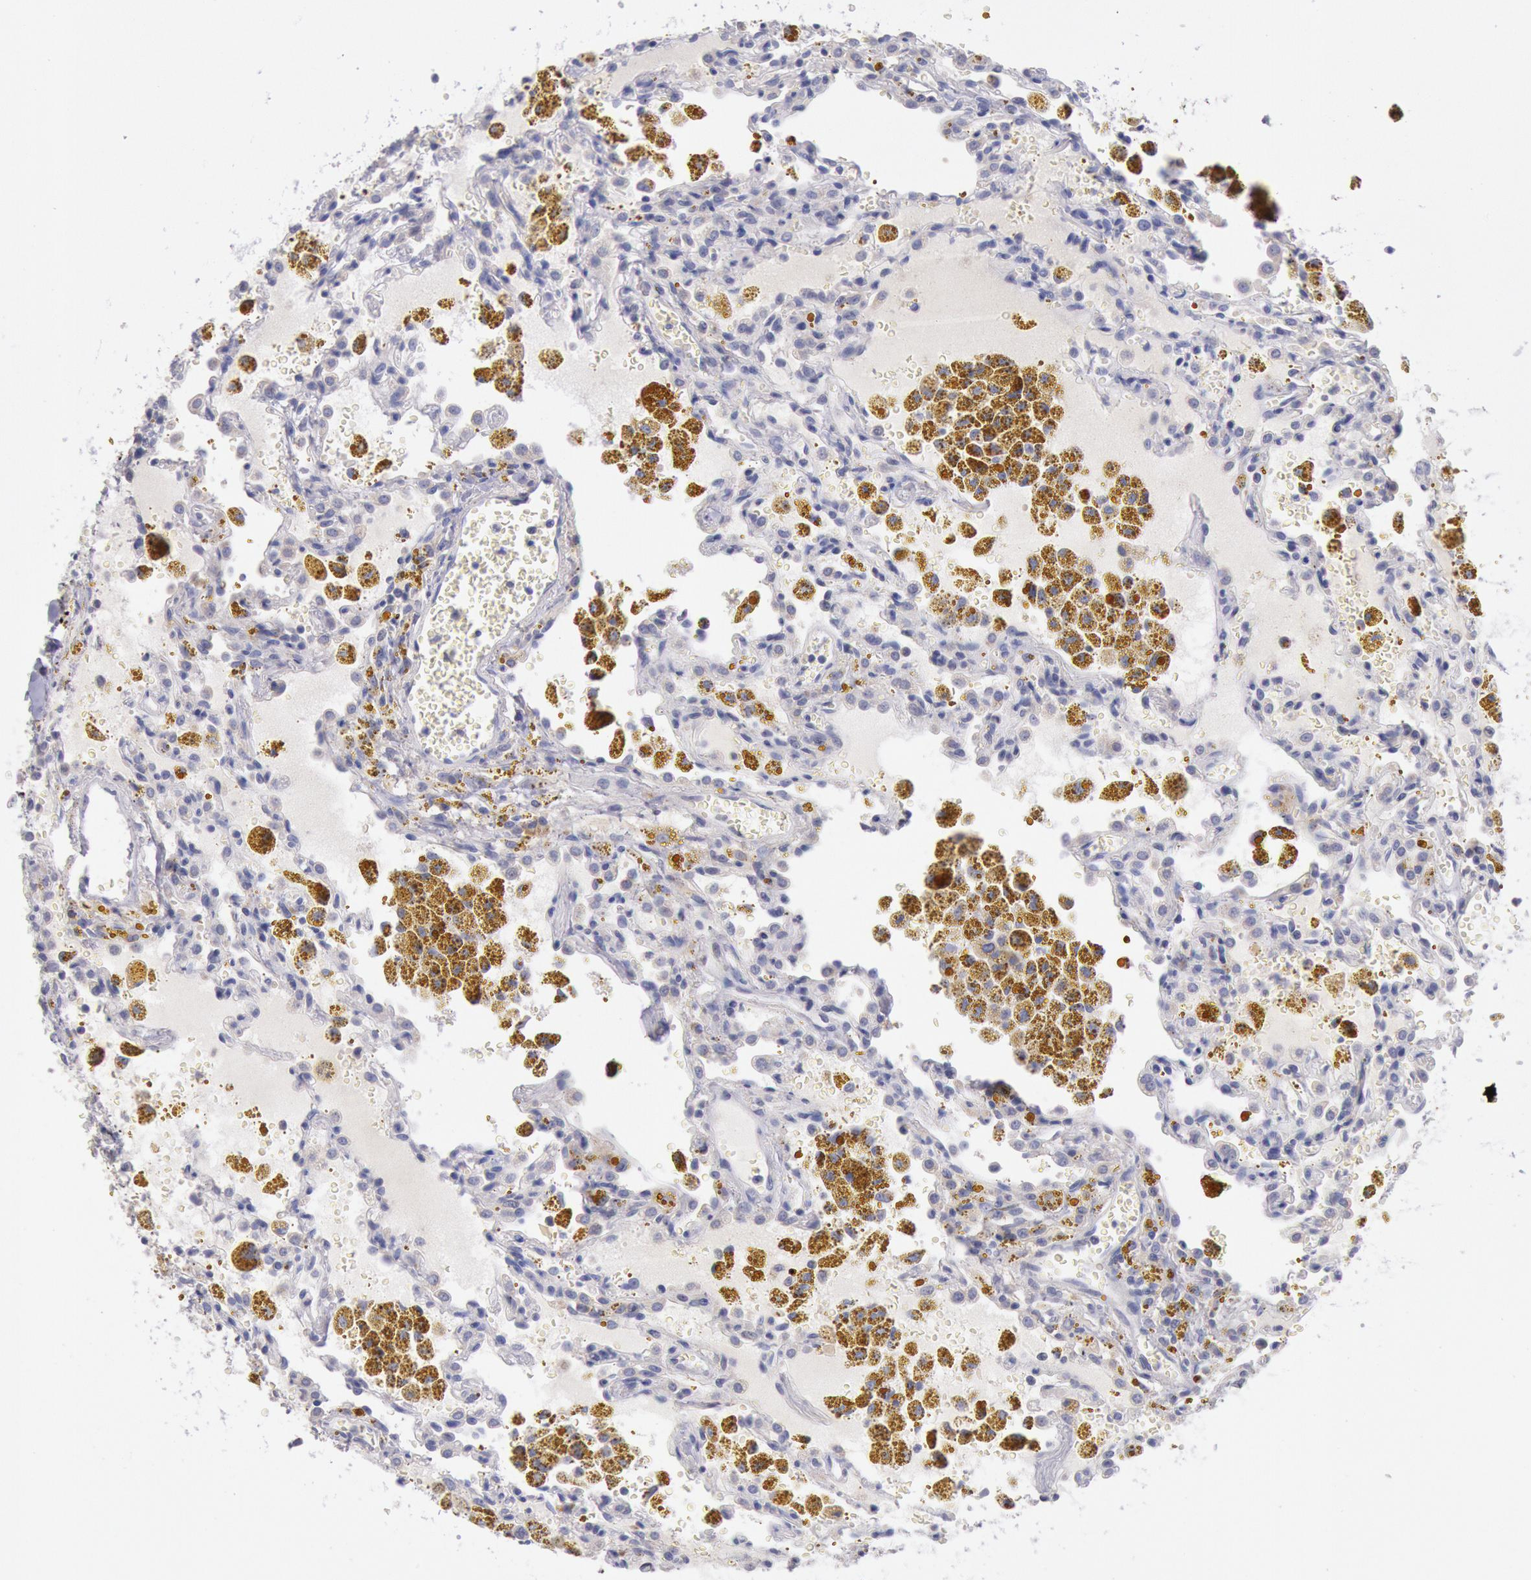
{"staining": {"intensity": "weak", "quantity": ">75%", "location": "cytoplasmic/membranous"}, "tissue": "carcinoid", "cell_type": "Tumor cells", "image_type": "cancer", "snomed": [{"axis": "morphology", "description": "Carcinoid, malignant, NOS"}, {"axis": "topography", "description": "Bronchus"}], "caption": "Human carcinoid stained with a brown dye demonstrates weak cytoplasmic/membranous positive expression in approximately >75% of tumor cells.", "gene": "GAL3ST1", "patient": {"sex": "male", "age": 55}}